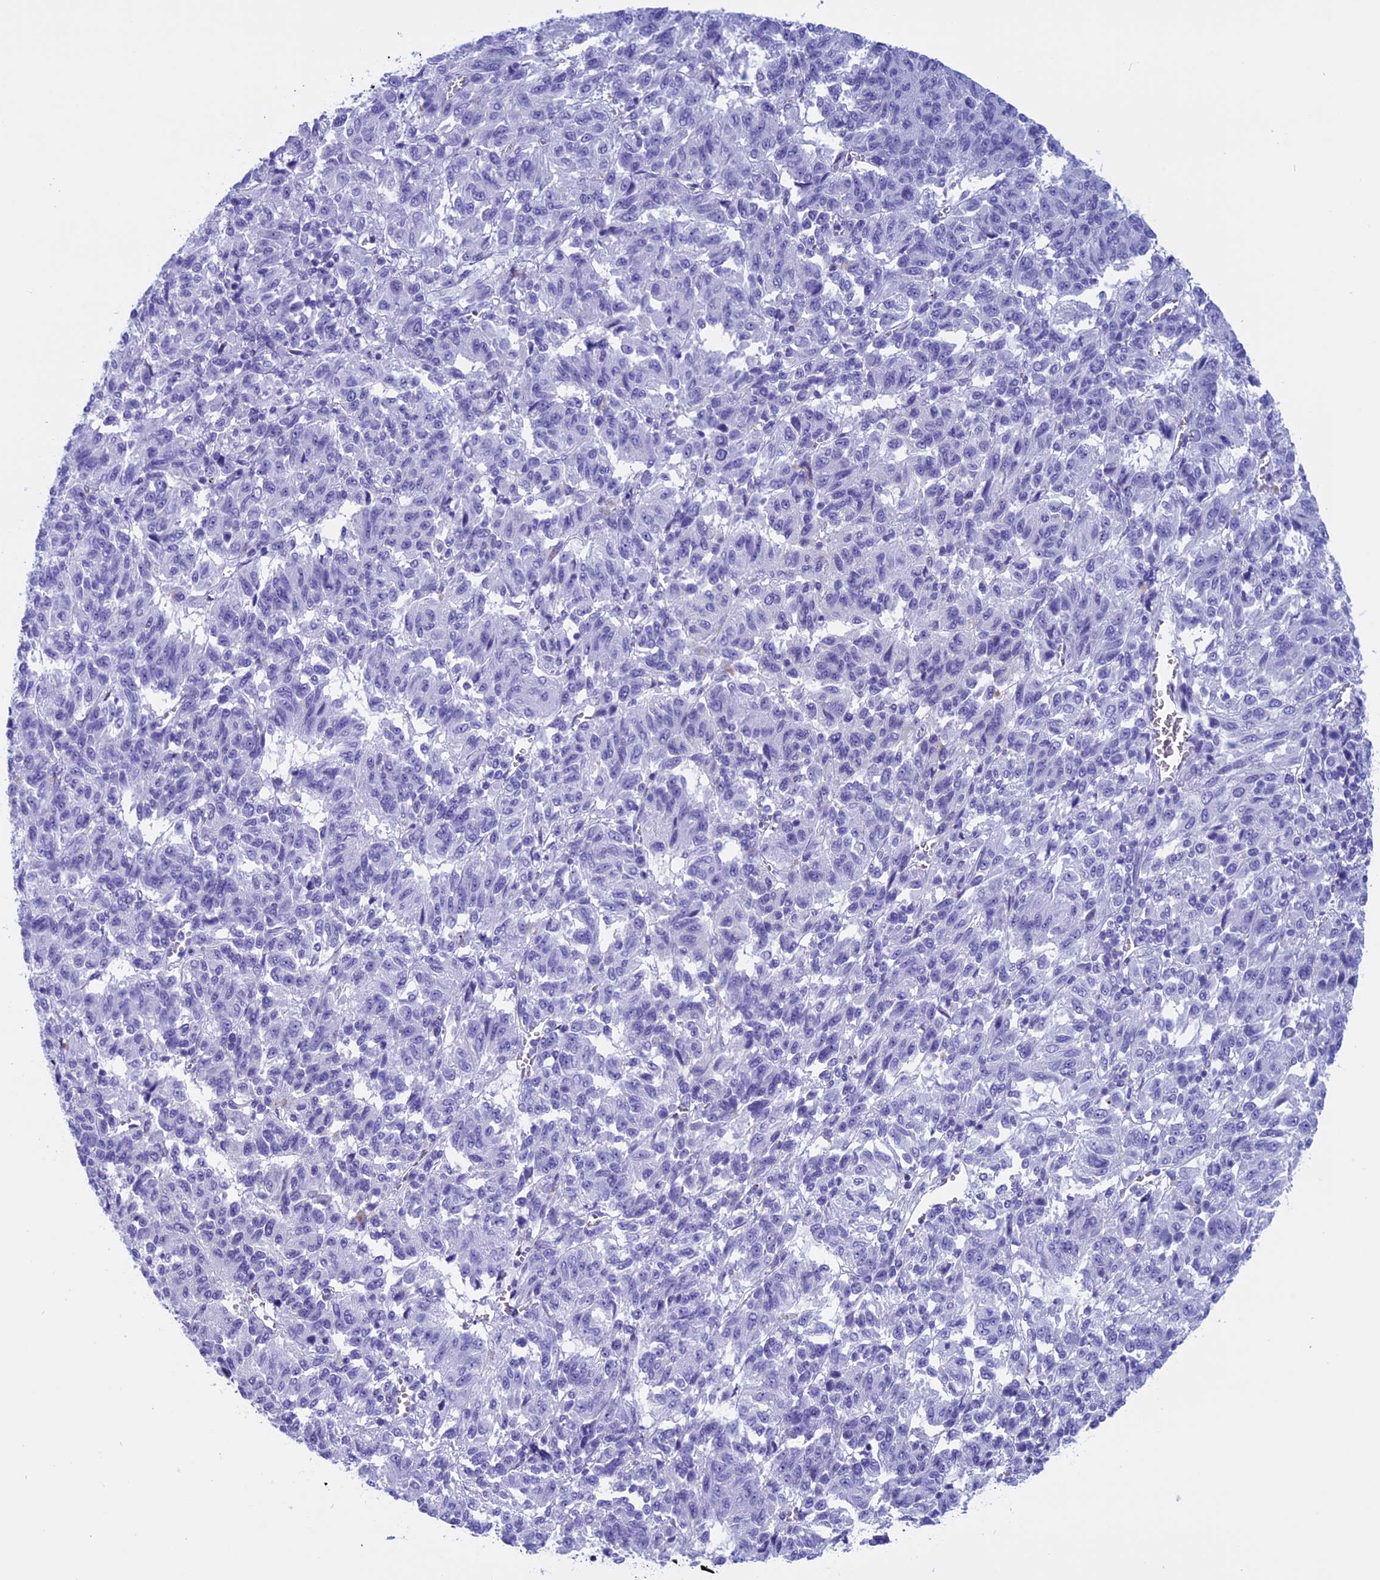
{"staining": {"intensity": "negative", "quantity": "none", "location": "none"}, "tissue": "melanoma", "cell_type": "Tumor cells", "image_type": "cancer", "snomed": [{"axis": "morphology", "description": "Malignant melanoma, Metastatic site"}, {"axis": "topography", "description": "Lung"}], "caption": "High magnification brightfield microscopy of melanoma stained with DAB (3,3'-diaminobenzidine) (brown) and counterstained with hematoxylin (blue): tumor cells show no significant staining.", "gene": "FAM169A", "patient": {"sex": "male", "age": 64}}